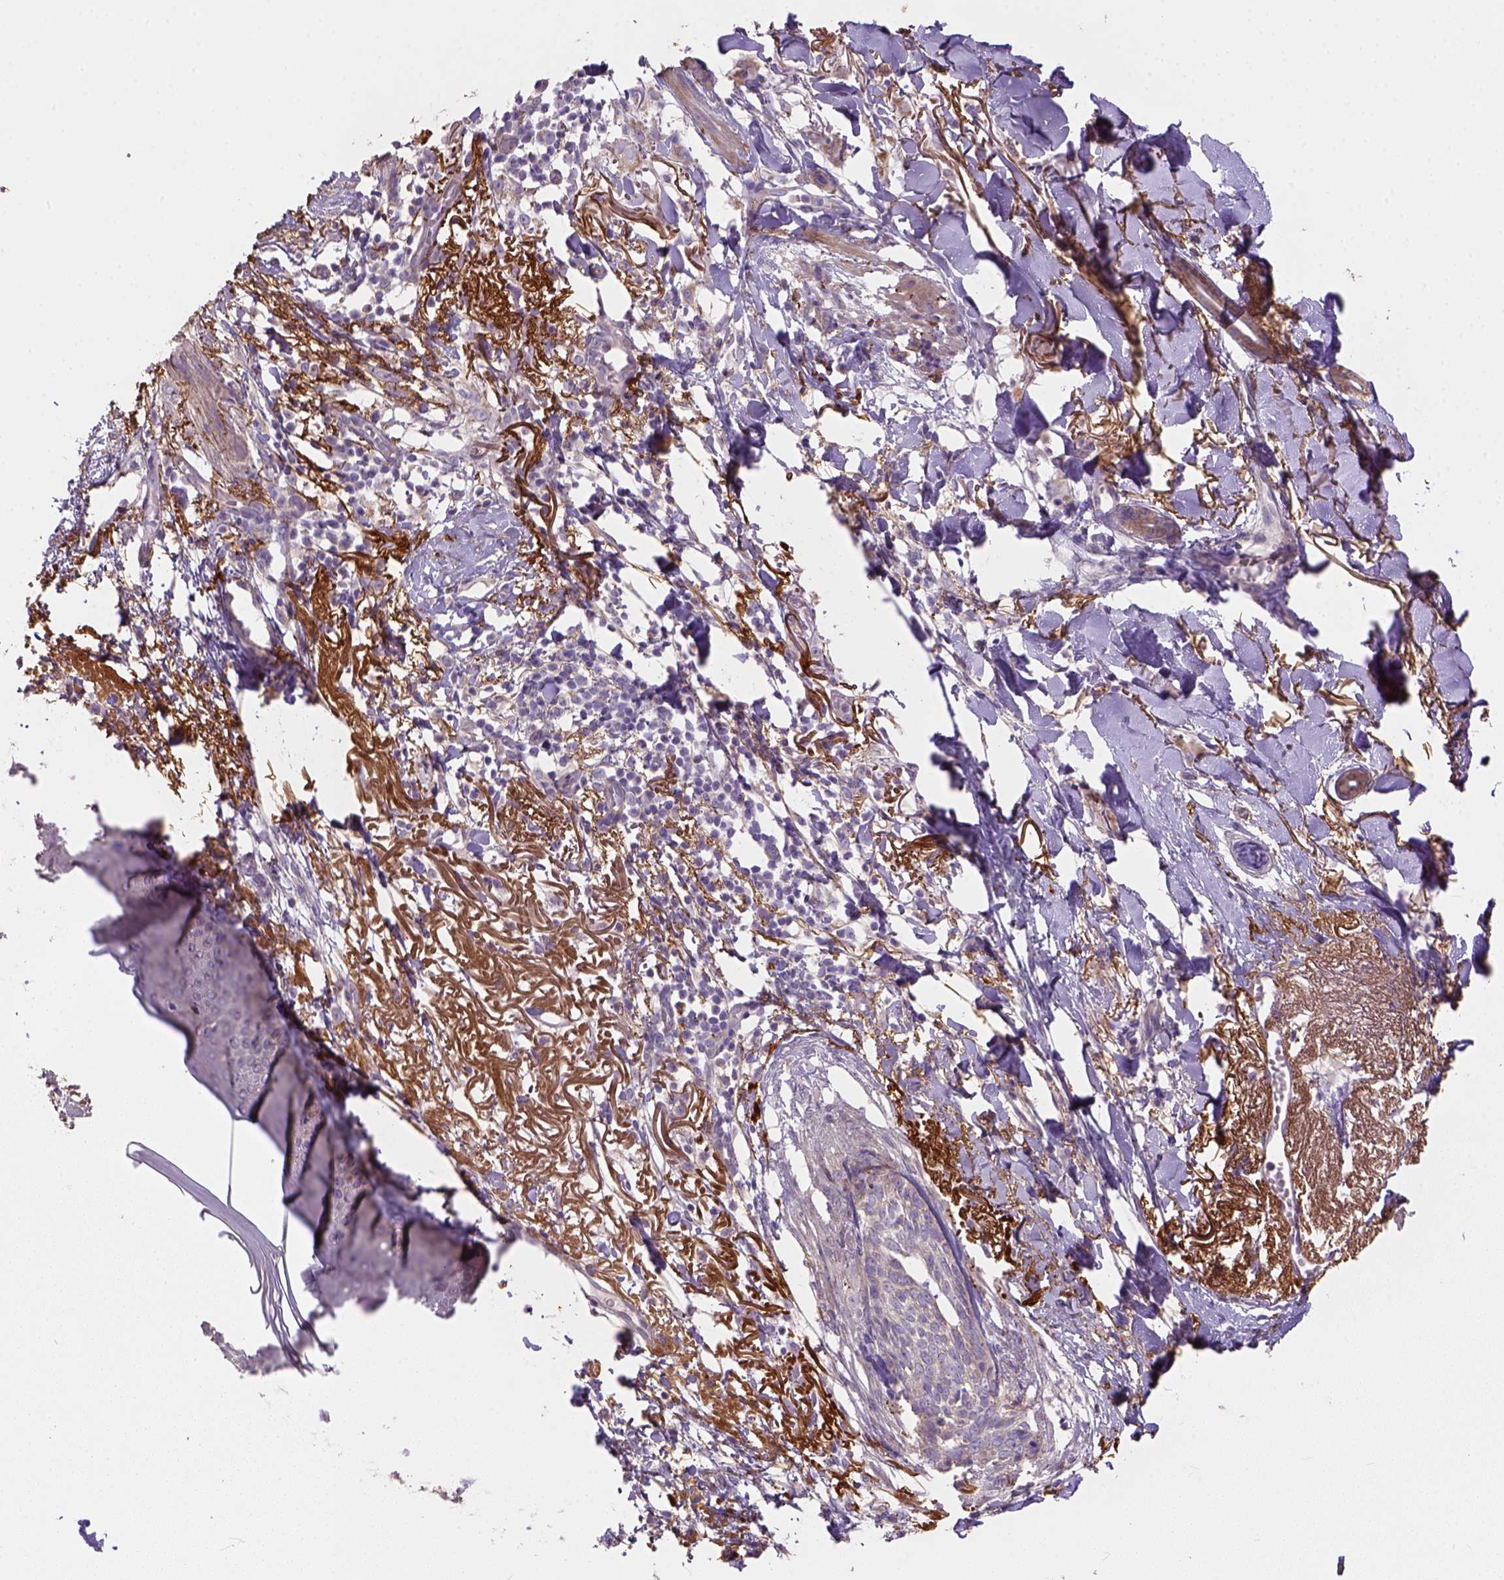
{"staining": {"intensity": "negative", "quantity": "none", "location": "none"}, "tissue": "skin cancer", "cell_type": "Tumor cells", "image_type": "cancer", "snomed": [{"axis": "morphology", "description": "Normal tissue, NOS"}, {"axis": "morphology", "description": "Basal cell carcinoma"}, {"axis": "topography", "description": "Skin"}], "caption": "This micrograph is of basal cell carcinoma (skin) stained with immunohistochemistry to label a protein in brown with the nuclei are counter-stained blue. There is no staining in tumor cells.", "gene": "HTRA1", "patient": {"sex": "male", "age": 84}}